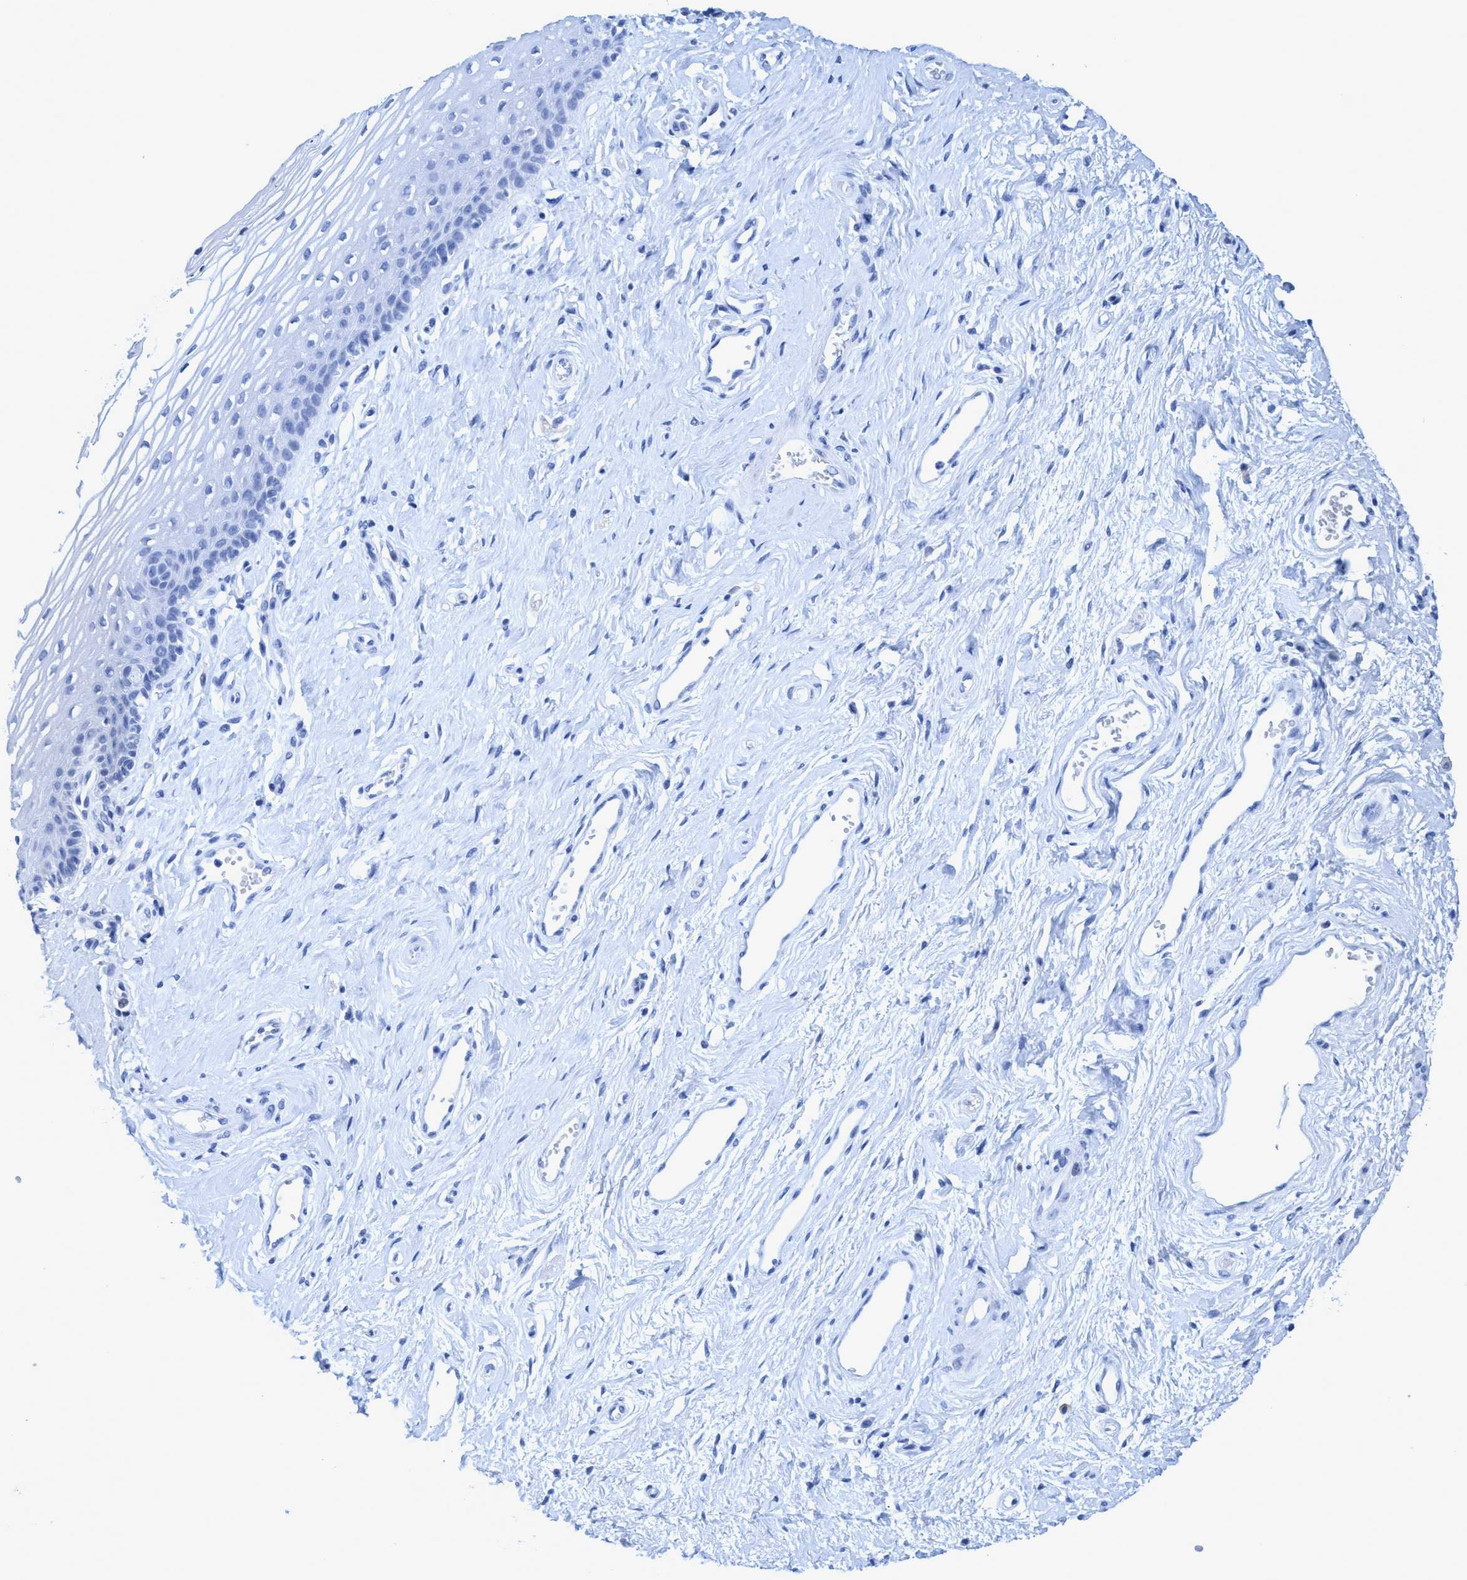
{"staining": {"intensity": "negative", "quantity": "none", "location": "none"}, "tissue": "vagina", "cell_type": "Squamous epithelial cells", "image_type": "normal", "snomed": [{"axis": "morphology", "description": "Normal tissue, NOS"}, {"axis": "topography", "description": "Vagina"}], "caption": "This is an immunohistochemistry histopathology image of unremarkable vagina. There is no positivity in squamous epithelial cells.", "gene": "PLPPR1", "patient": {"sex": "female", "age": 46}}